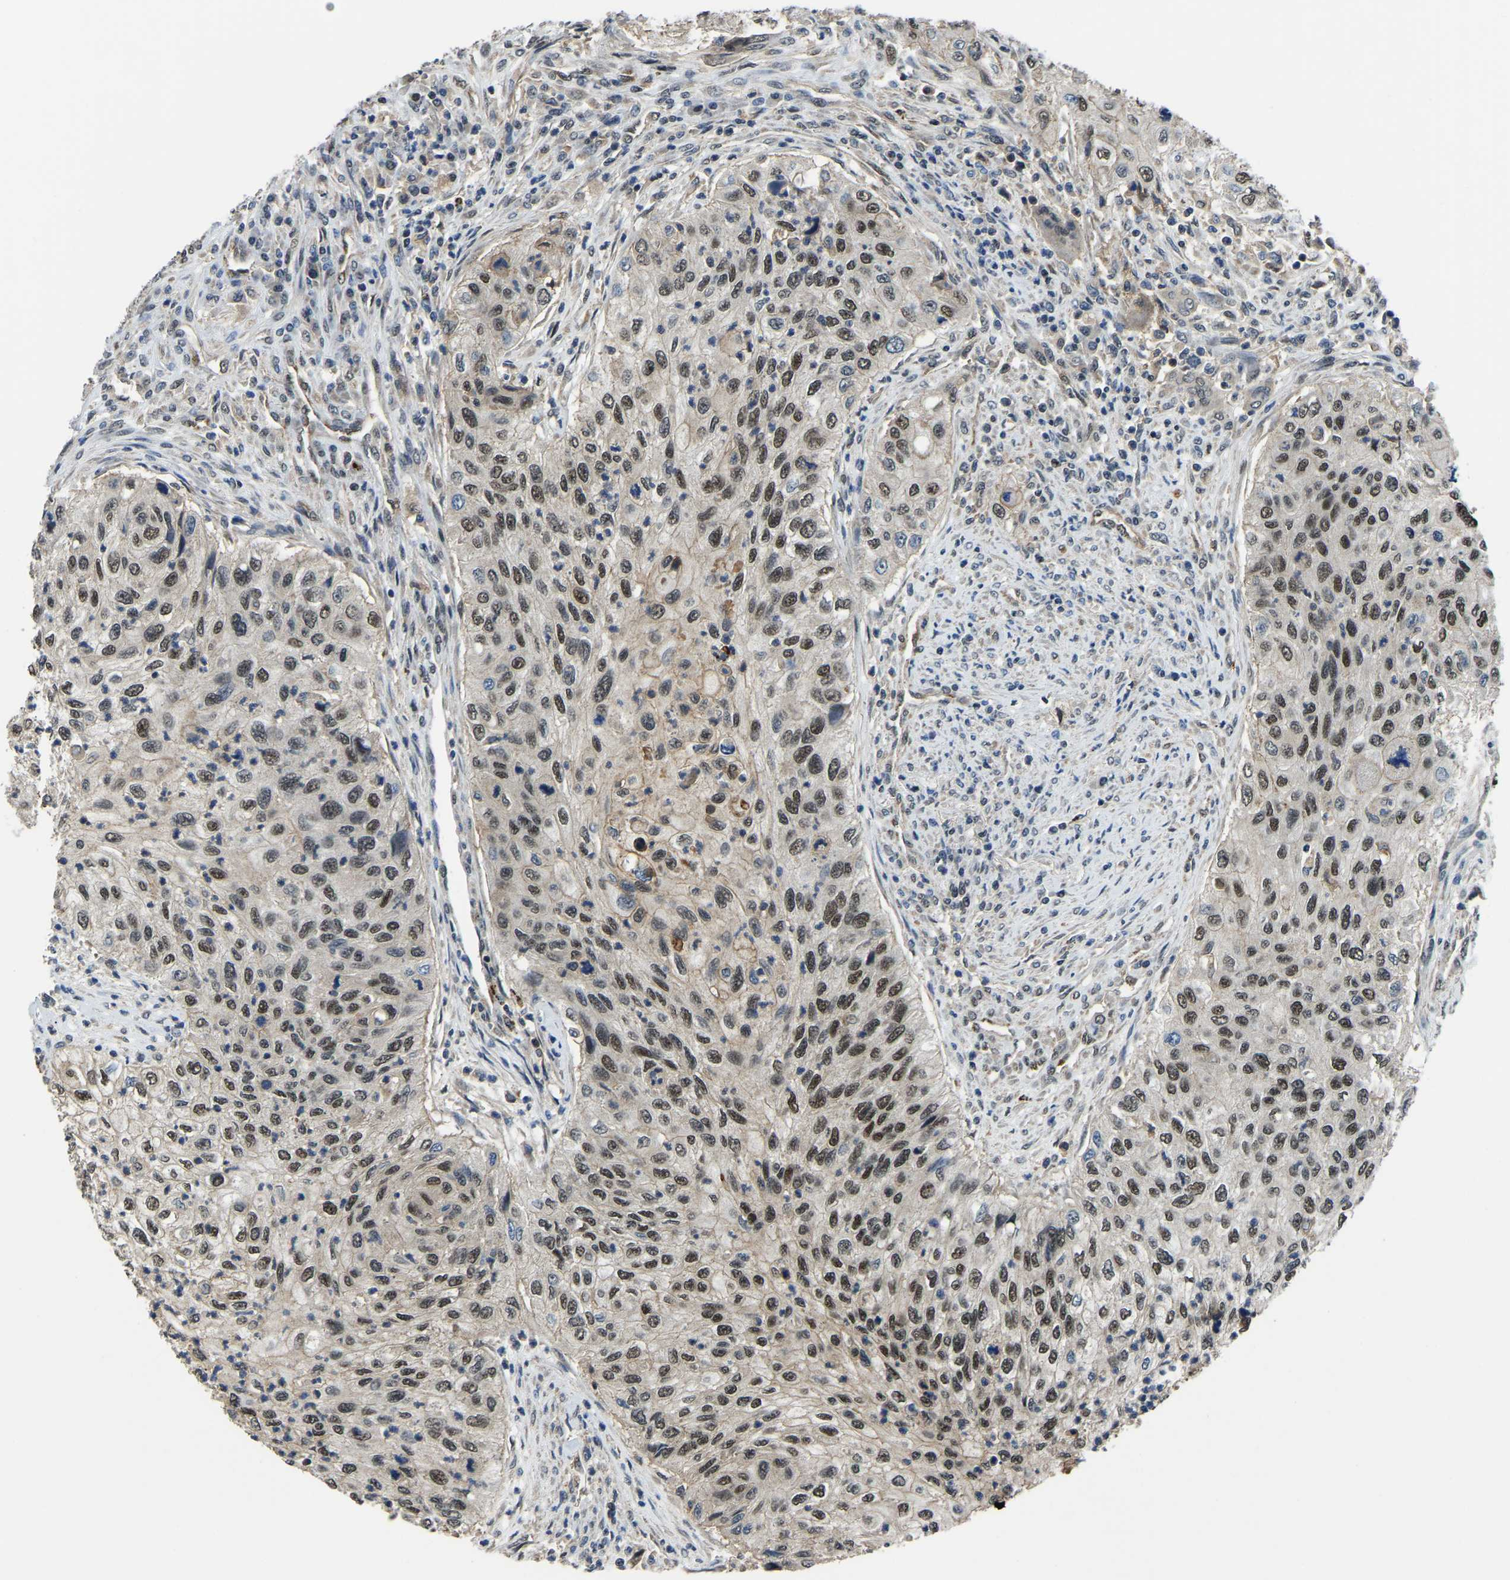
{"staining": {"intensity": "moderate", "quantity": ">75%", "location": "nuclear"}, "tissue": "urothelial cancer", "cell_type": "Tumor cells", "image_type": "cancer", "snomed": [{"axis": "morphology", "description": "Urothelial carcinoma, High grade"}, {"axis": "topography", "description": "Urinary bladder"}], "caption": "Immunohistochemical staining of human high-grade urothelial carcinoma exhibits moderate nuclear protein positivity in about >75% of tumor cells.", "gene": "DFFA", "patient": {"sex": "female", "age": 60}}